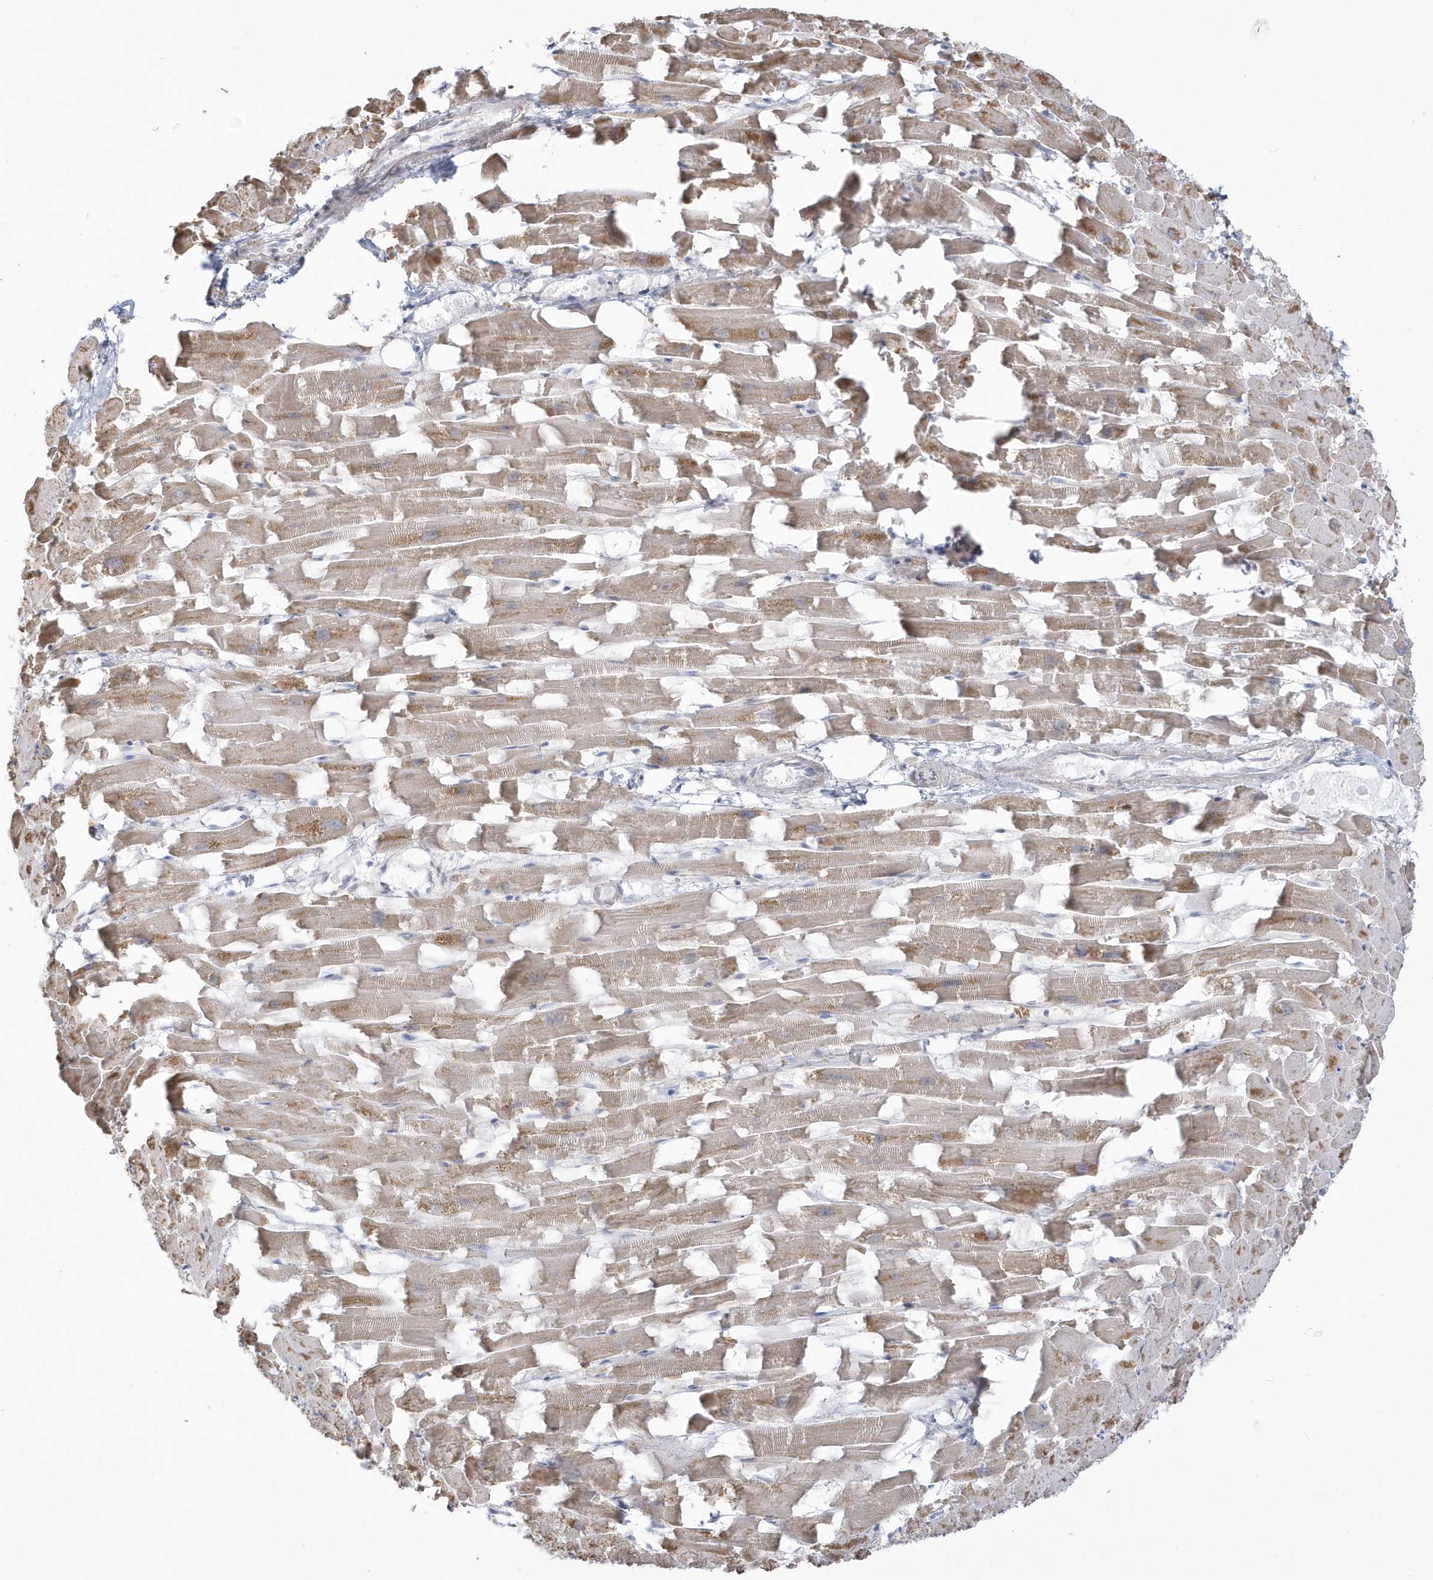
{"staining": {"intensity": "moderate", "quantity": "<25%", "location": "cytoplasmic/membranous"}, "tissue": "heart muscle", "cell_type": "Cardiomyocytes", "image_type": "normal", "snomed": [{"axis": "morphology", "description": "Normal tissue, NOS"}, {"axis": "topography", "description": "Heart"}], "caption": "Moderate cytoplasmic/membranous protein staining is identified in about <25% of cardiomyocytes in heart muscle. The staining is performed using DAB brown chromogen to label protein expression. The nuclei are counter-stained blue using hematoxylin.", "gene": "PCBD1", "patient": {"sex": "female", "age": 64}}